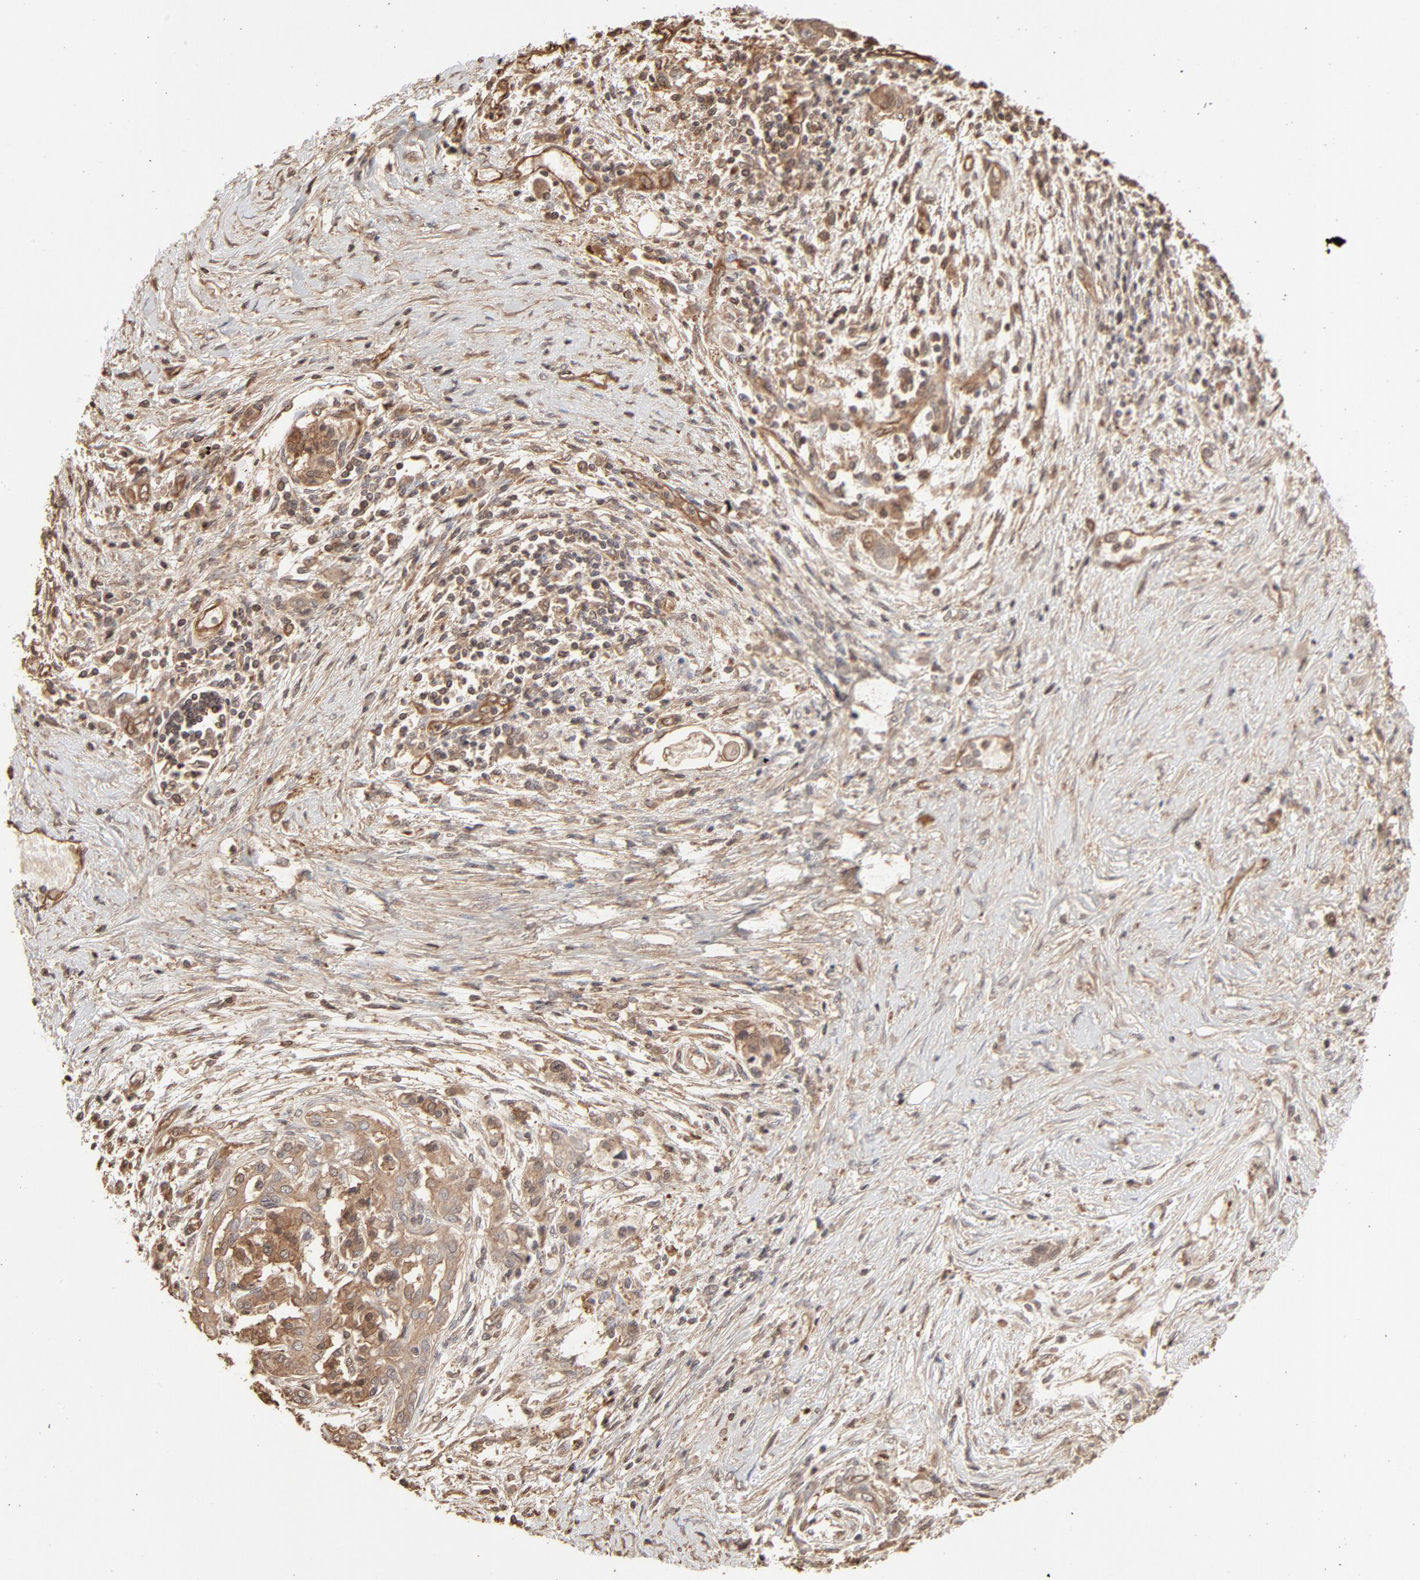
{"staining": {"intensity": "moderate", "quantity": ">75%", "location": "cytoplasmic/membranous"}, "tissue": "pancreatic cancer", "cell_type": "Tumor cells", "image_type": "cancer", "snomed": [{"axis": "morphology", "description": "Adenocarcinoma, NOS"}, {"axis": "topography", "description": "Pancreas"}], "caption": "Adenocarcinoma (pancreatic) stained for a protein (brown) exhibits moderate cytoplasmic/membranous positive positivity in approximately >75% of tumor cells.", "gene": "PPP2CA", "patient": {"sex": "female", "age": 59}}